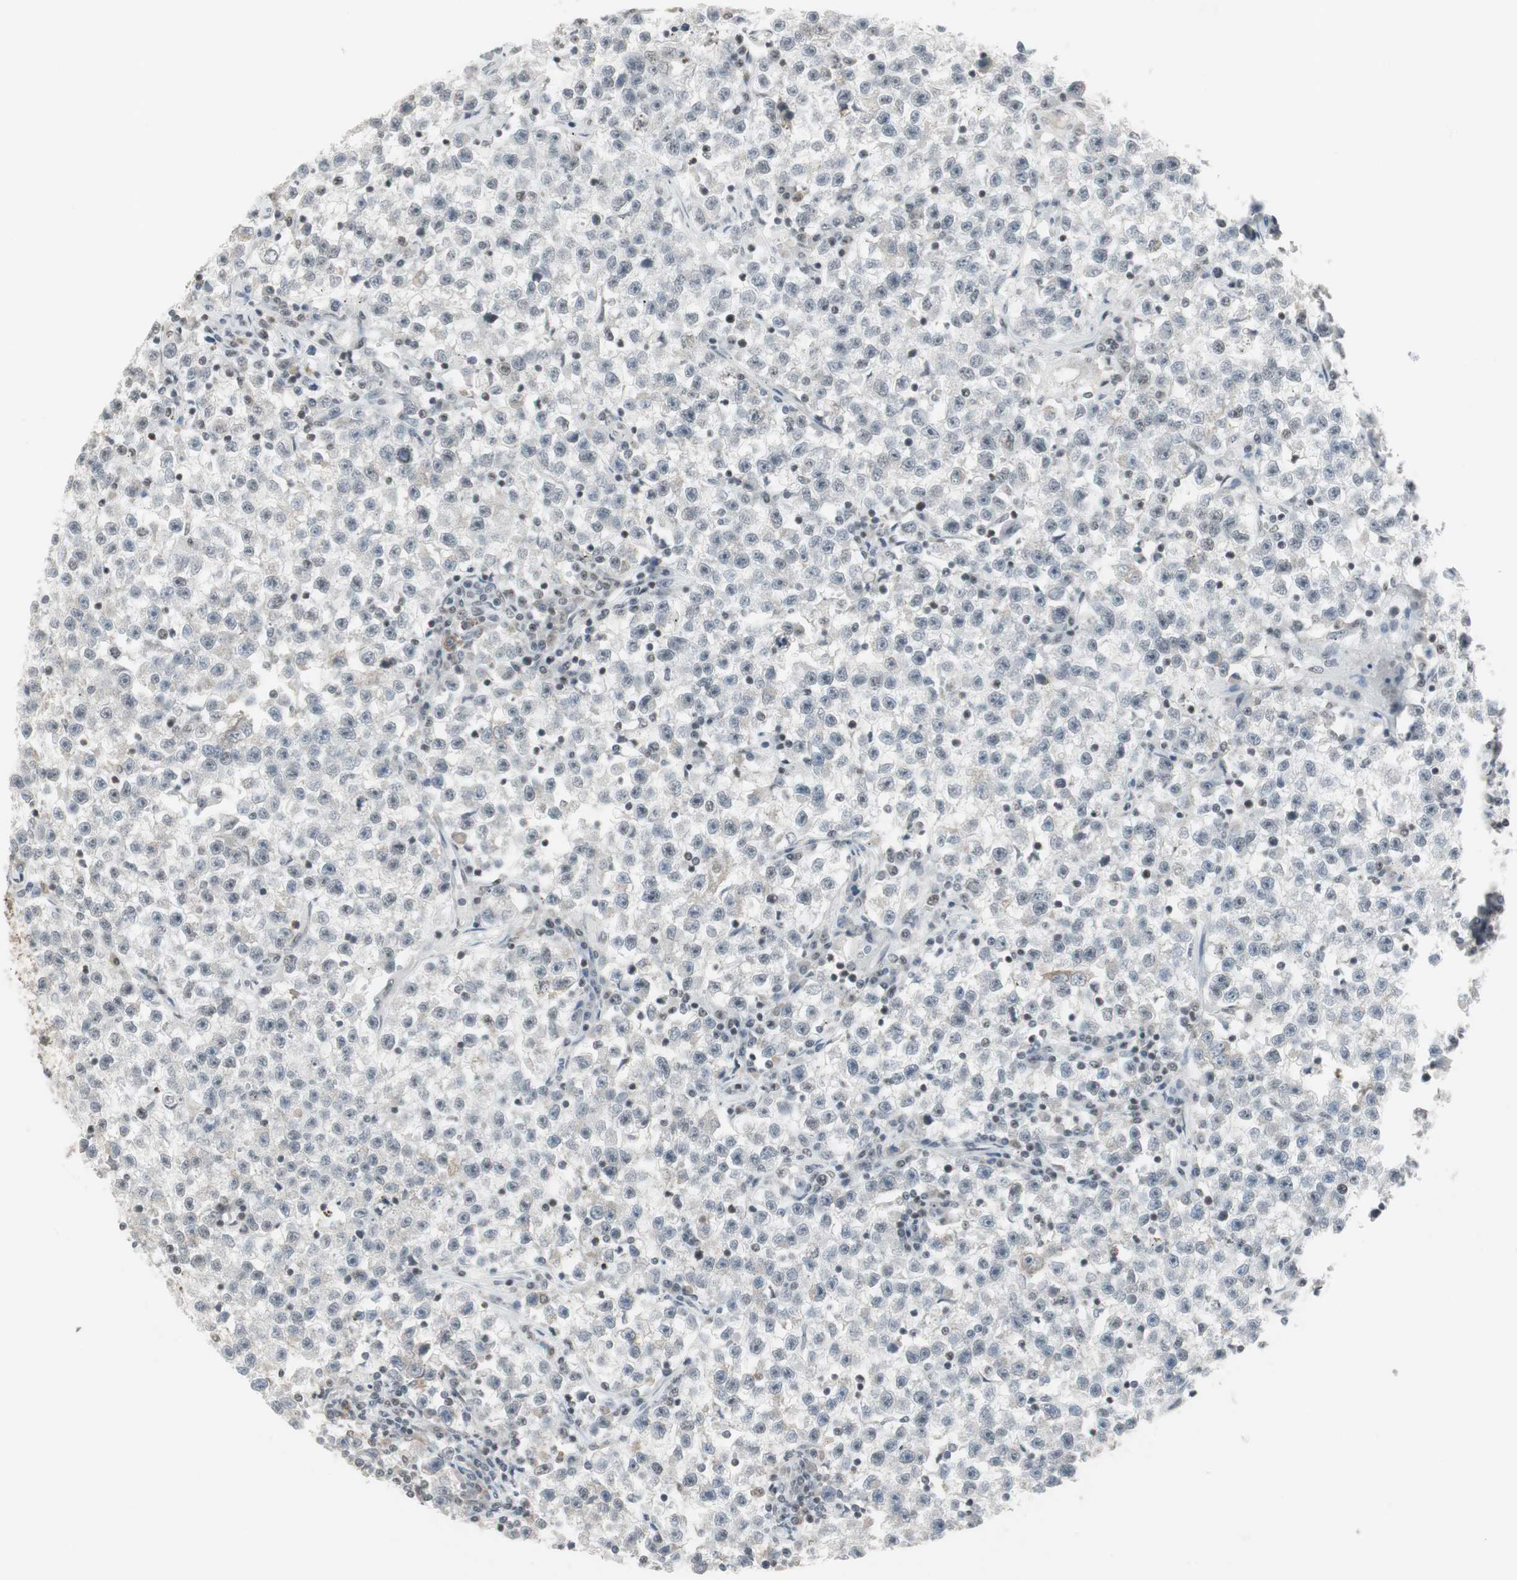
{"staining": {"intensity": "negative", "quantity": "none", "location": "none"}, "tissue": "testis cancer", "cell_type": "Tumor cells", "image_type": "cancer", "snomed": [{"axis": "morphology", "description": "Seminoma, NOS"}, {"axis": "topography", "description": "Testis"}], "caption": "Immunohistochemistry (IHC) of human testis cancer (seminoma) exhibits no staining in tumor cells.", "gene": "RTF1", "patient": {"sex": "male", "age": 22}}